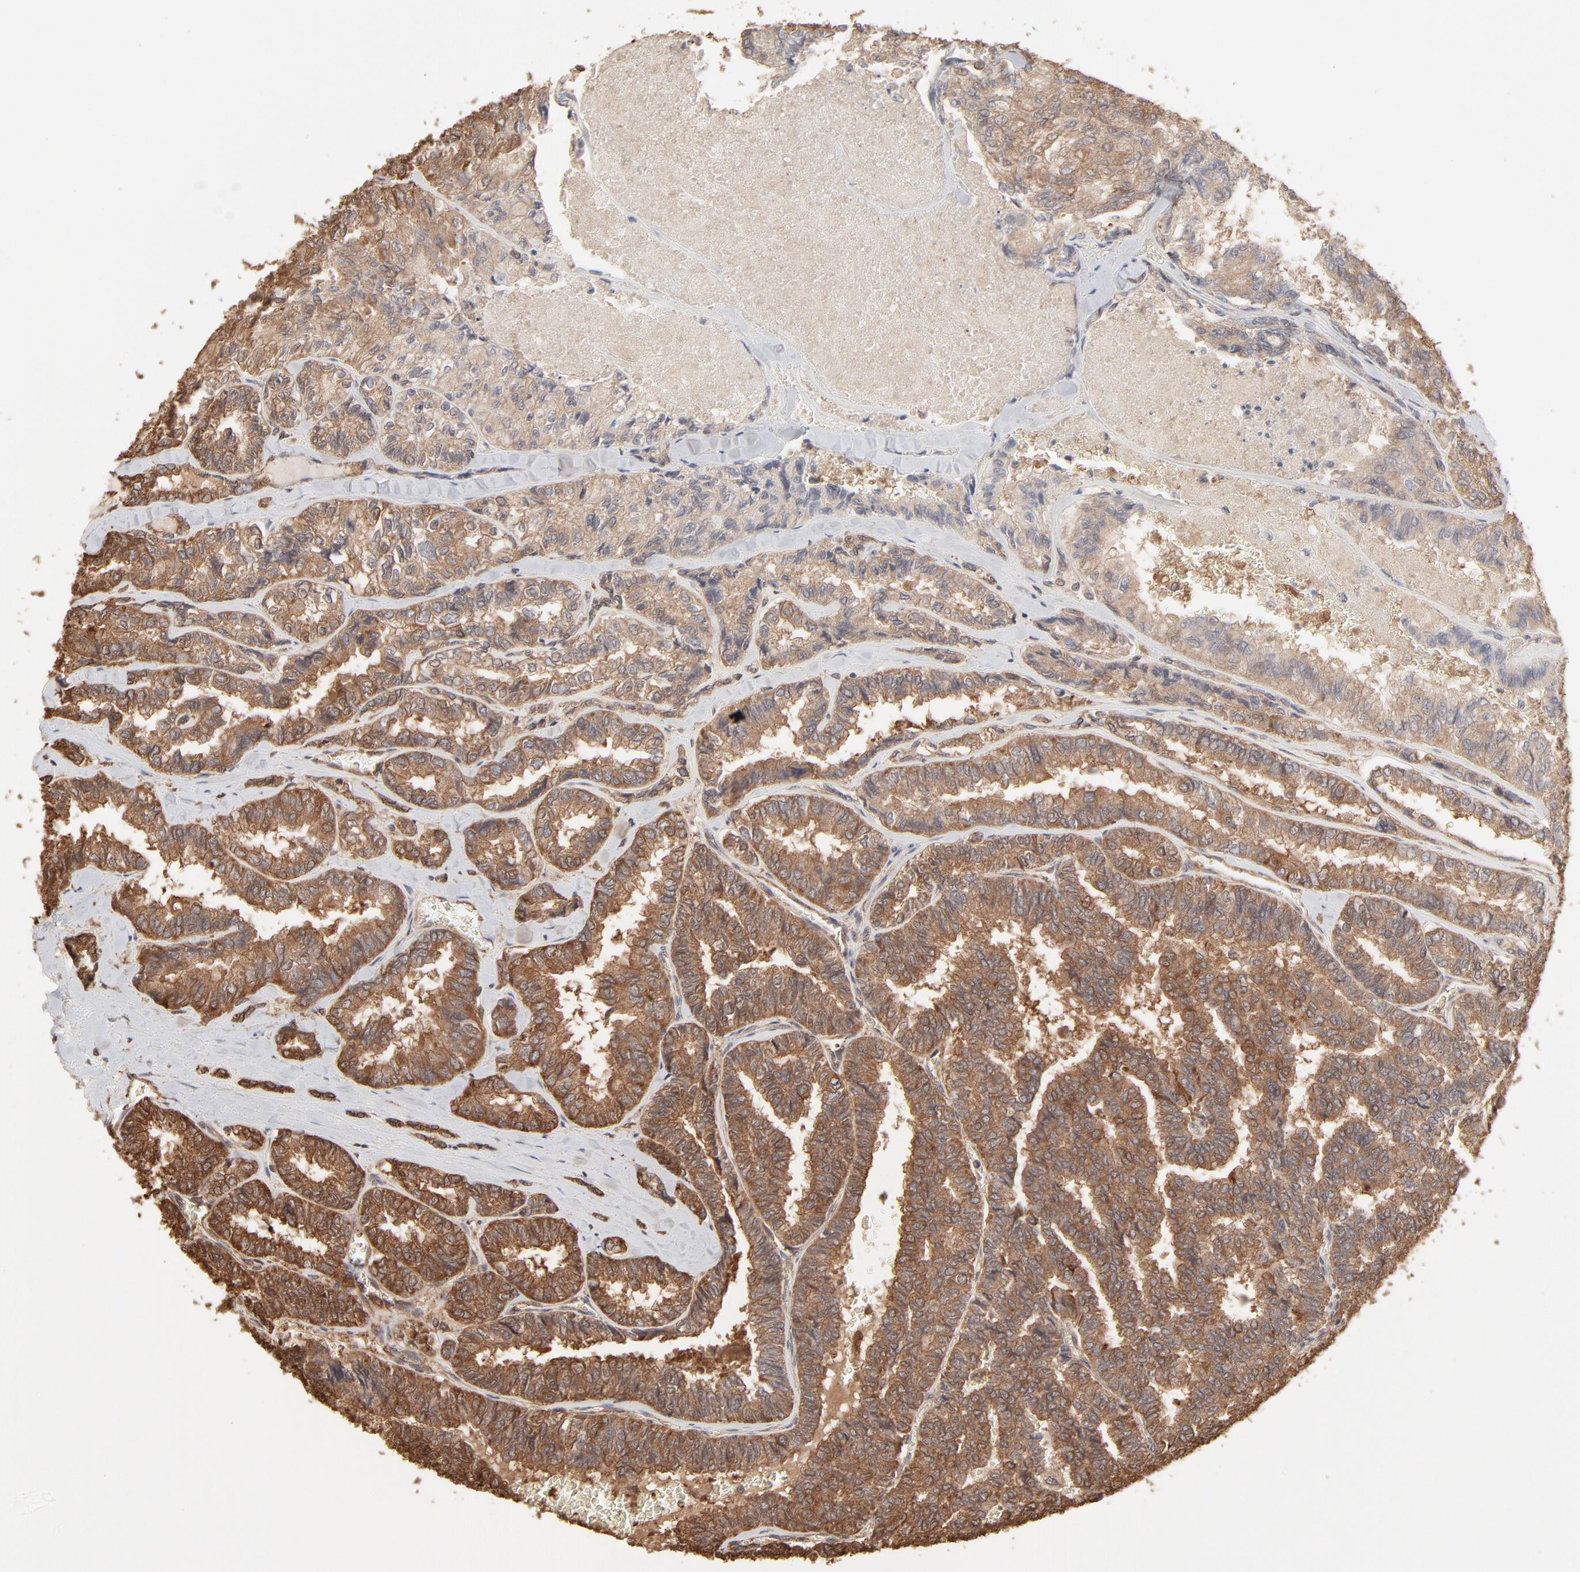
{"staining": {"intensity": "moderate", "quantity": ">75%", "location": "cytoplasmic/membranous"}, "tissue": "thyroid cancer", "cell_type": "Tumor cells", "image_type": "cancer", "snomed": [{"axis": "morphology", "description": "Papillary adenocarcinoma, NOS"}, {"axis": "topography", "description": "Thyroid gland"}], "caption": "Protein staining by immunohistochemistry (IHC) demonstrates moderate cytoplasmic/membranous expression in about >75% of tumor cells in papillary adenocarcinoma (thyroid).", "gene": "PPP2CA", "patient": {"sex": "female", "age": 35}}